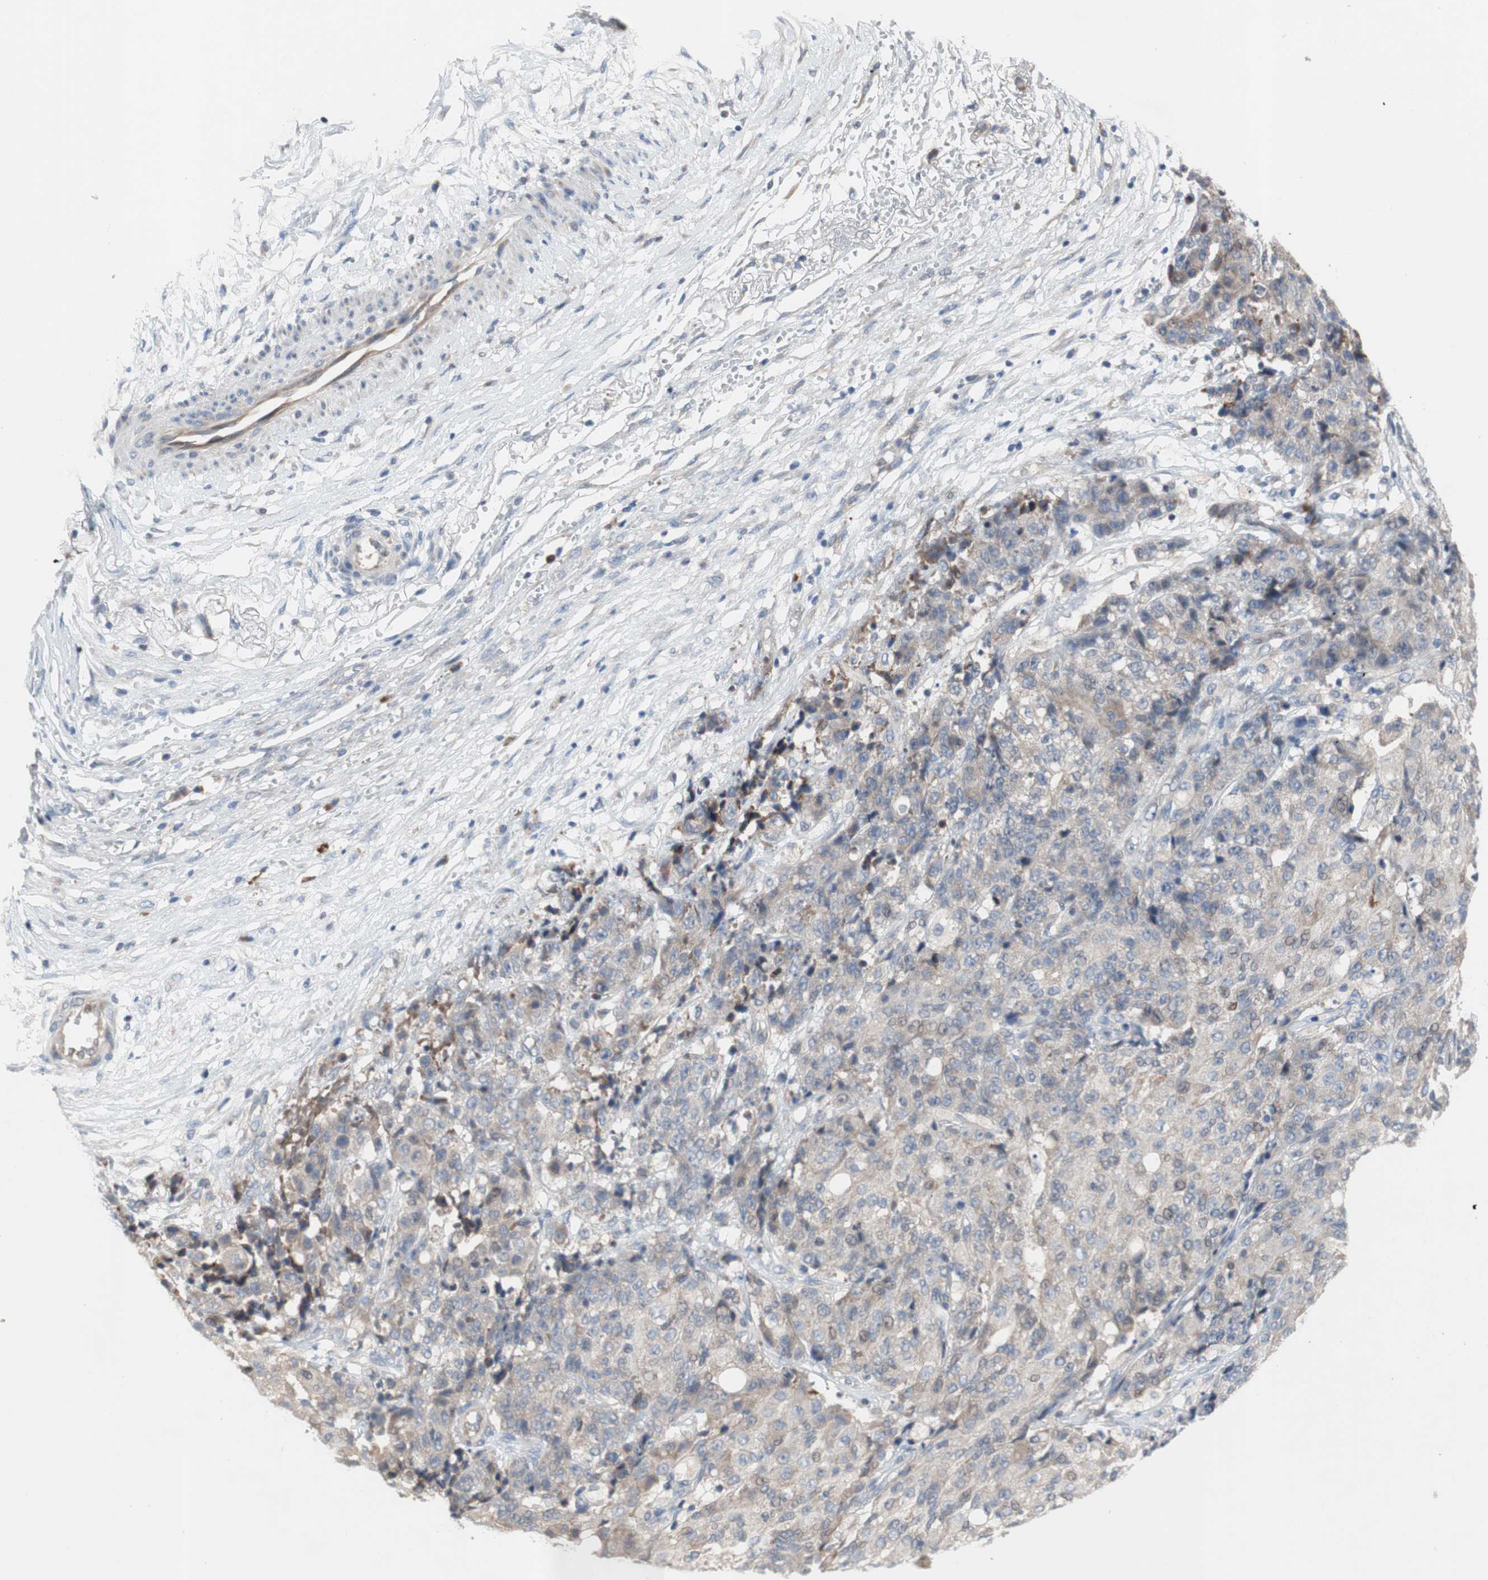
{"staining": {"intensity": "weak", "quantity": ">75%", "location": "cytoplasmic/membranous"}, "tissue": "ovarian cancer", "cell_type": "Tumor cells", "image_type": "cancer", "snomed": [{"axis": "morphology", "description": "Carcinoma, endometroid"}, {"axis": "topography", "description": "Ovary"}], "caption": "DAB immunohistochemical staining of ovarian endometroid carcinoma displays weak cytoplasmic/membranous protein positivity in about >75% of tumor cells.", "gene": "TTC14", "patient": {"sex": "female", "age": 42}}